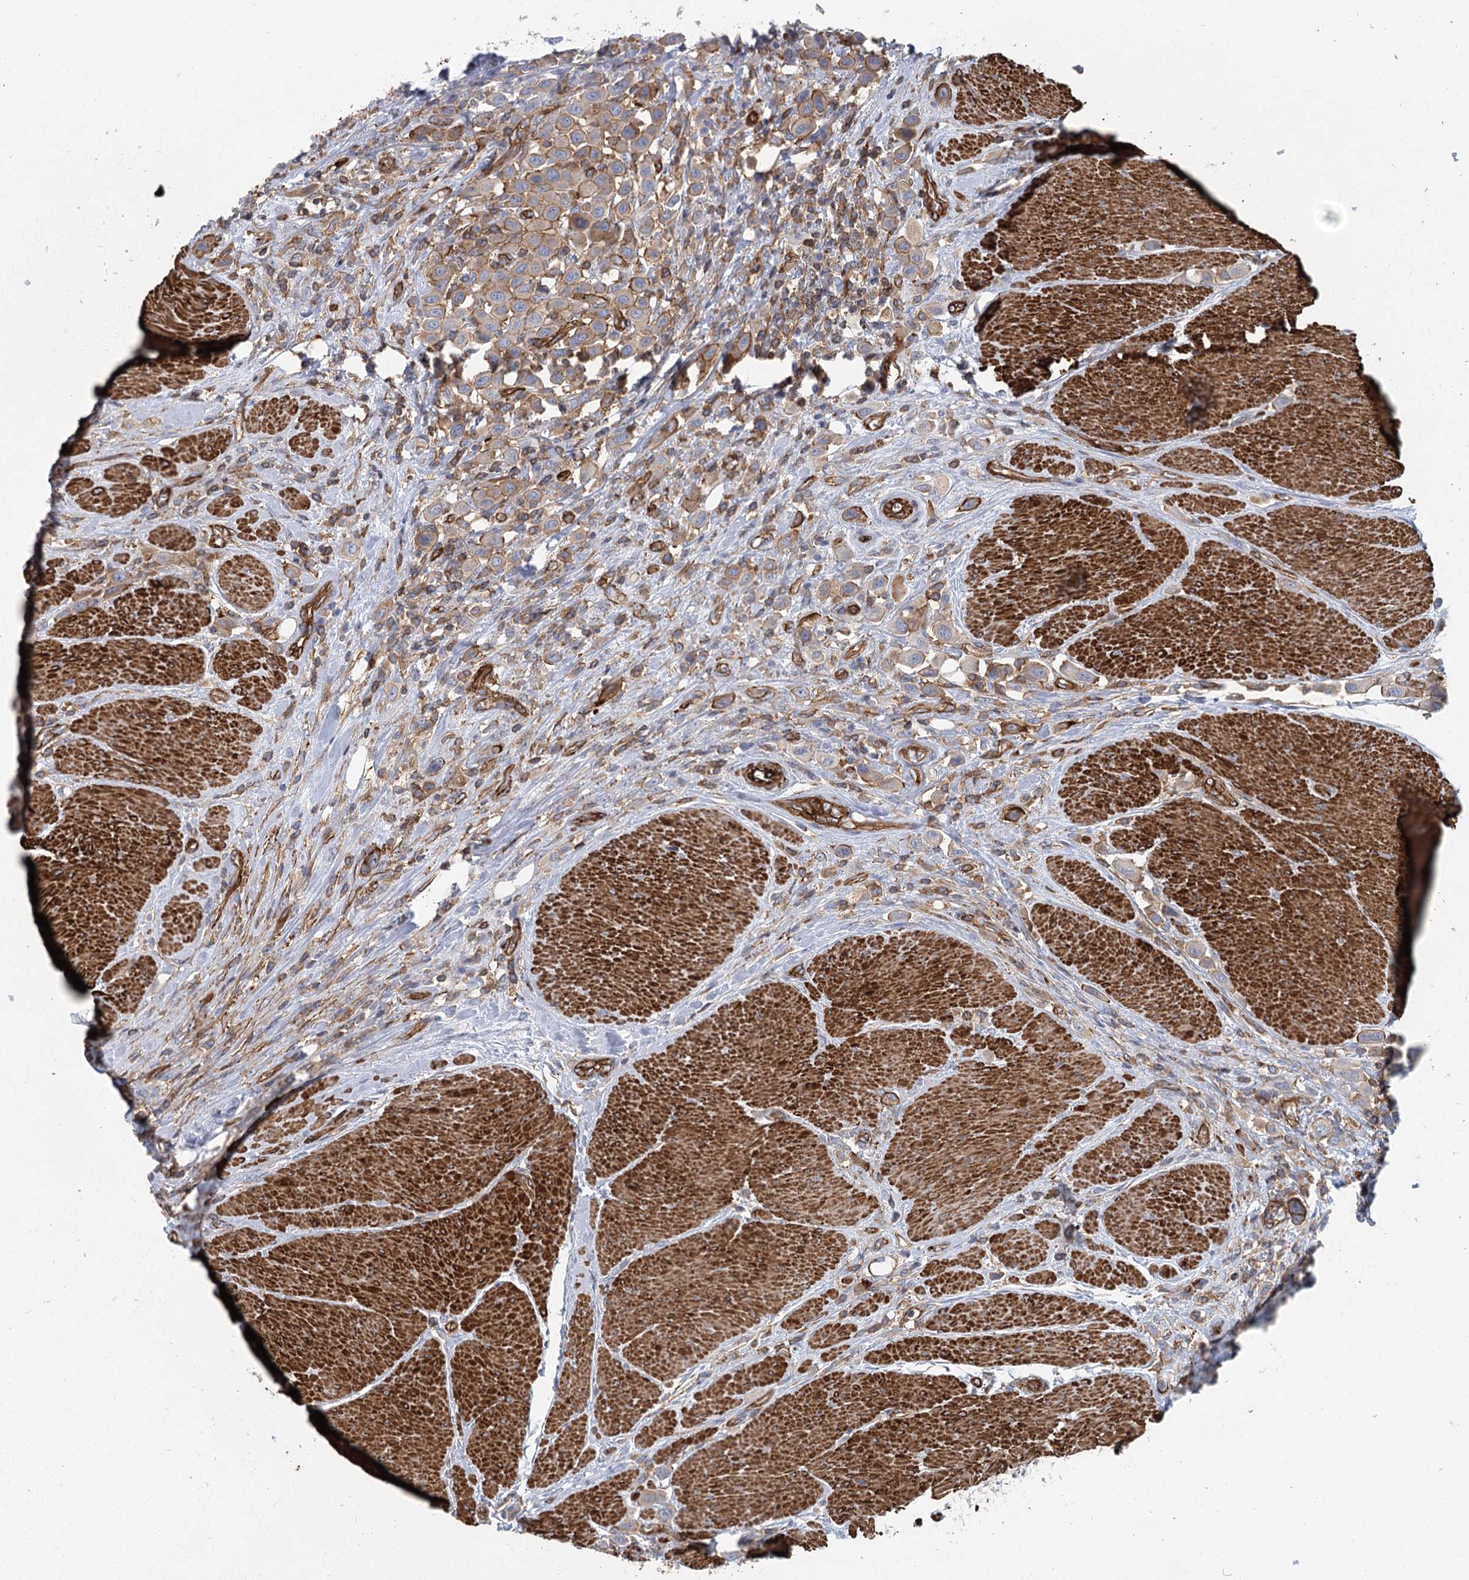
{"staining": {"intensity": "moderate", "quantity": ">75%", "location": "cytoplasmic/membranous"}, "tissue": "urothelial cancer", "cell_type": "Tumor cells", "image_type": "cancer", "snomed": [{"axis": "morphology", "description": "Urothelial carcinoma, High grade"}, {"axis": "topography", "description": "Urinary bladder"}], "caption": "The micrograph displays immunohistochemical staining of urothelial carcinoma (high-grade). There is moderate cytoplasmic/membranous expression is seen in about >75% of tumor cells.", "gene": "IFT46", "patient": {"sex": "male", "age": 50}}